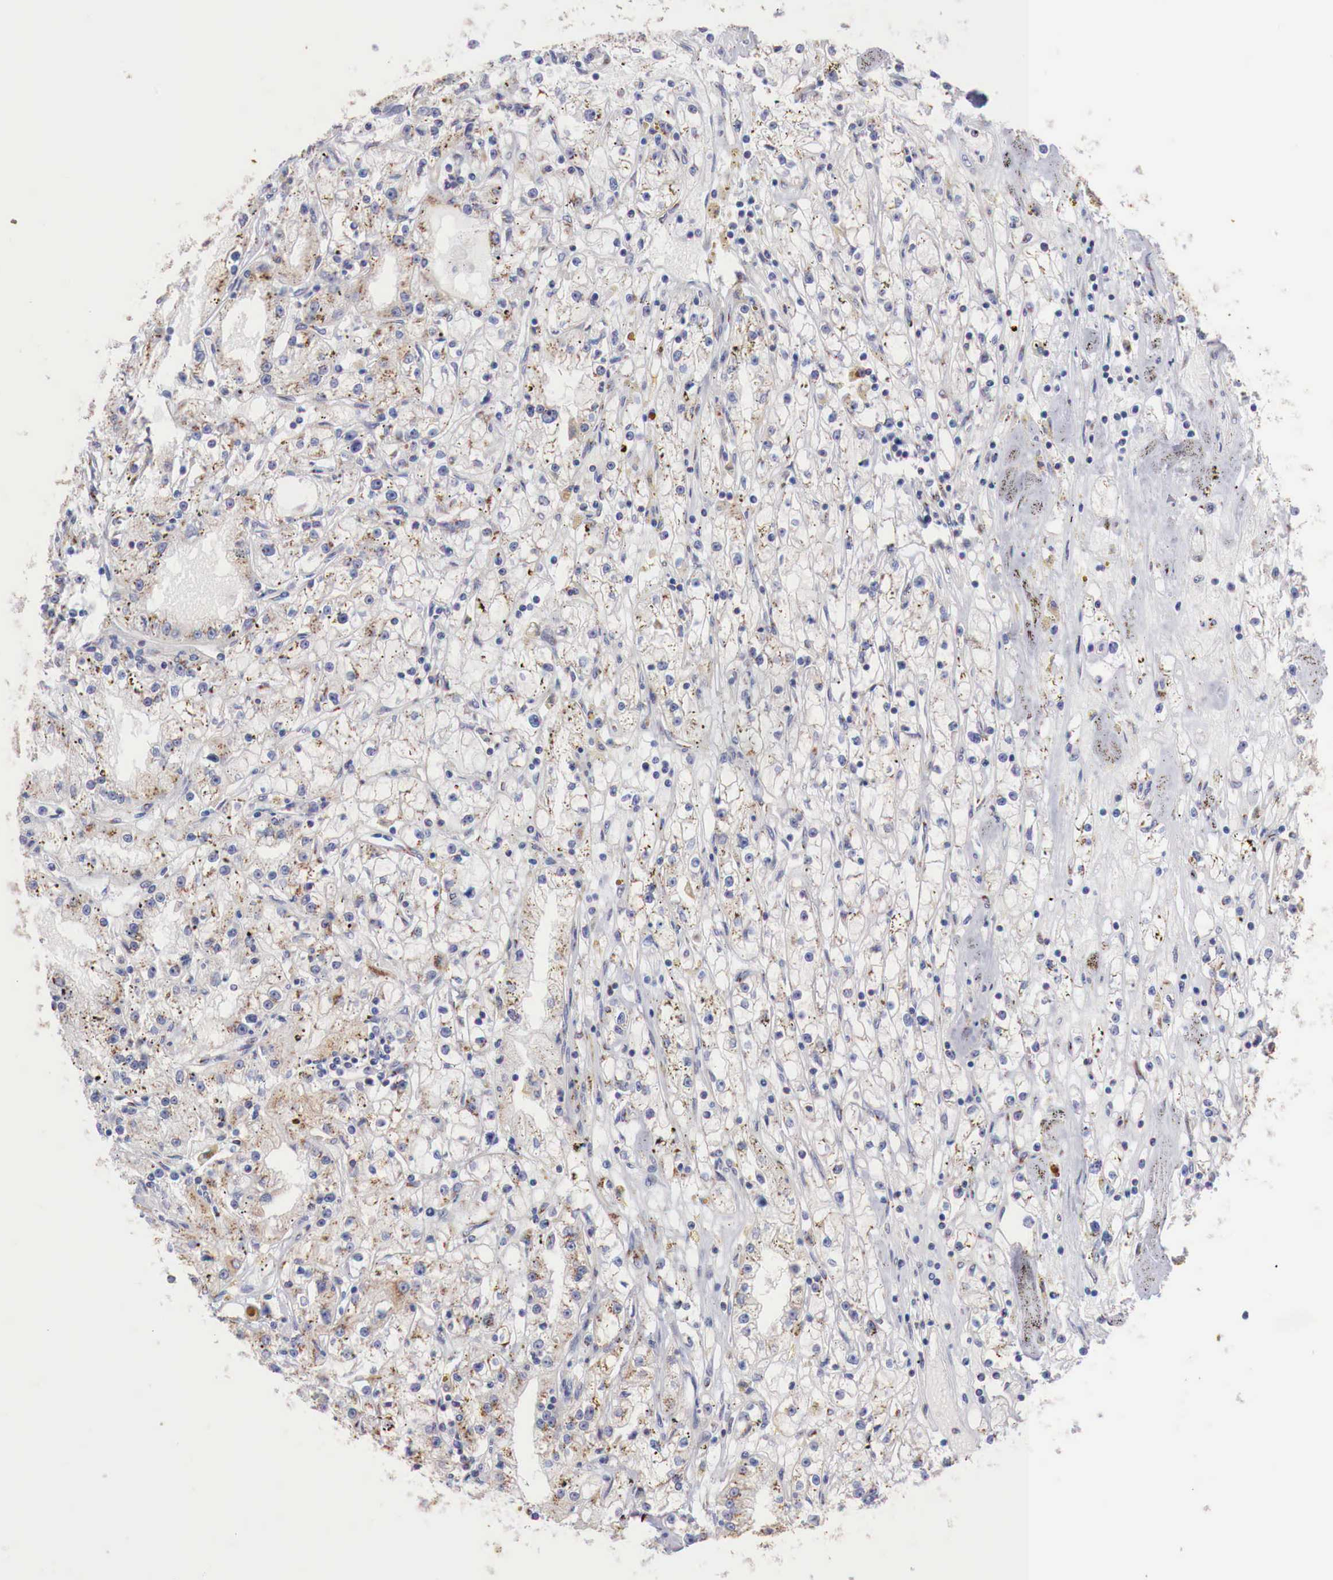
{"staining": {"intensity": "weak", "quantity": "25%-75%", "location": "cytoplasmic/membranous"}, "tissue": "renal cancer", "cell_type": "Tumor cells", "image_type": "cancer", "snomed": [{"axis": "morphology", "description": "Adenocarcinoma, NOS"}, {"axis": "topography", "description": "Kidney"}], "caption": "There is low levels of weak cytoplasmic/membranous expression in tumor cells of renal adenocarcinoma, as demonstrated by immunohistochemical staining (brown color).", "gene": "SYAP1", "patient": {"sex": "male", "age": 56}}